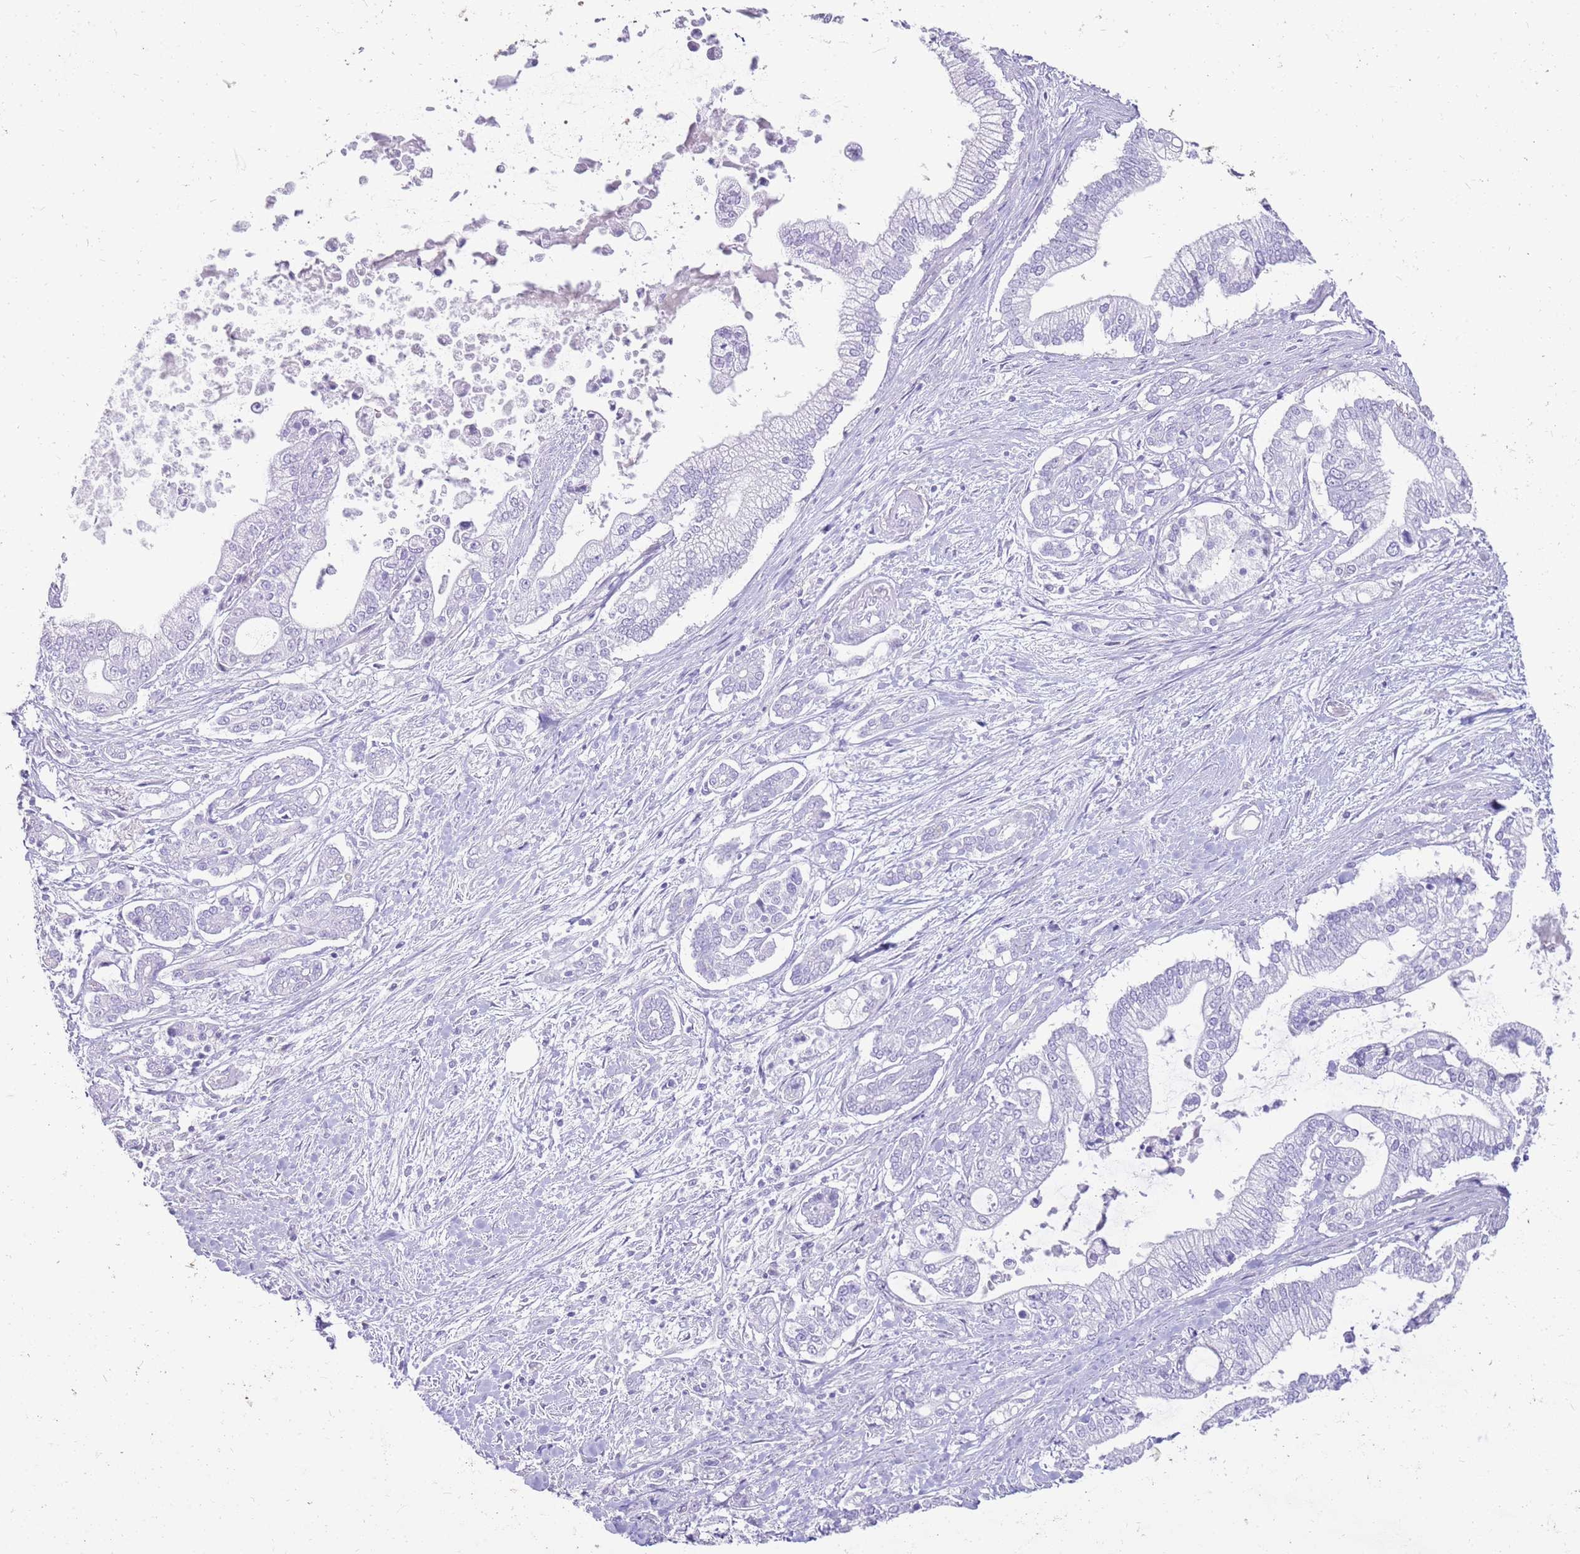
{"staining": {"intensity": "negative", "quantity": "none", "location": "none"}, "tissue": "pancreatic cancer", "cell_type": "Tumor cells", "image_type": "cancer", "snomed": [{"axis": "morphology", "description": "Adenocarcinoma, NOS"}, {"axis": "topography", "description": "Pancreas"}], "caption": "Immunohistochemistry (IHC) photomicrograph of adenocarcinoma (pancreatic) stained for a protein (brown), which shows no positivity in tumor cells.", "gene": "NBPF3", "patient": {"sex": "male", "age": 69}}